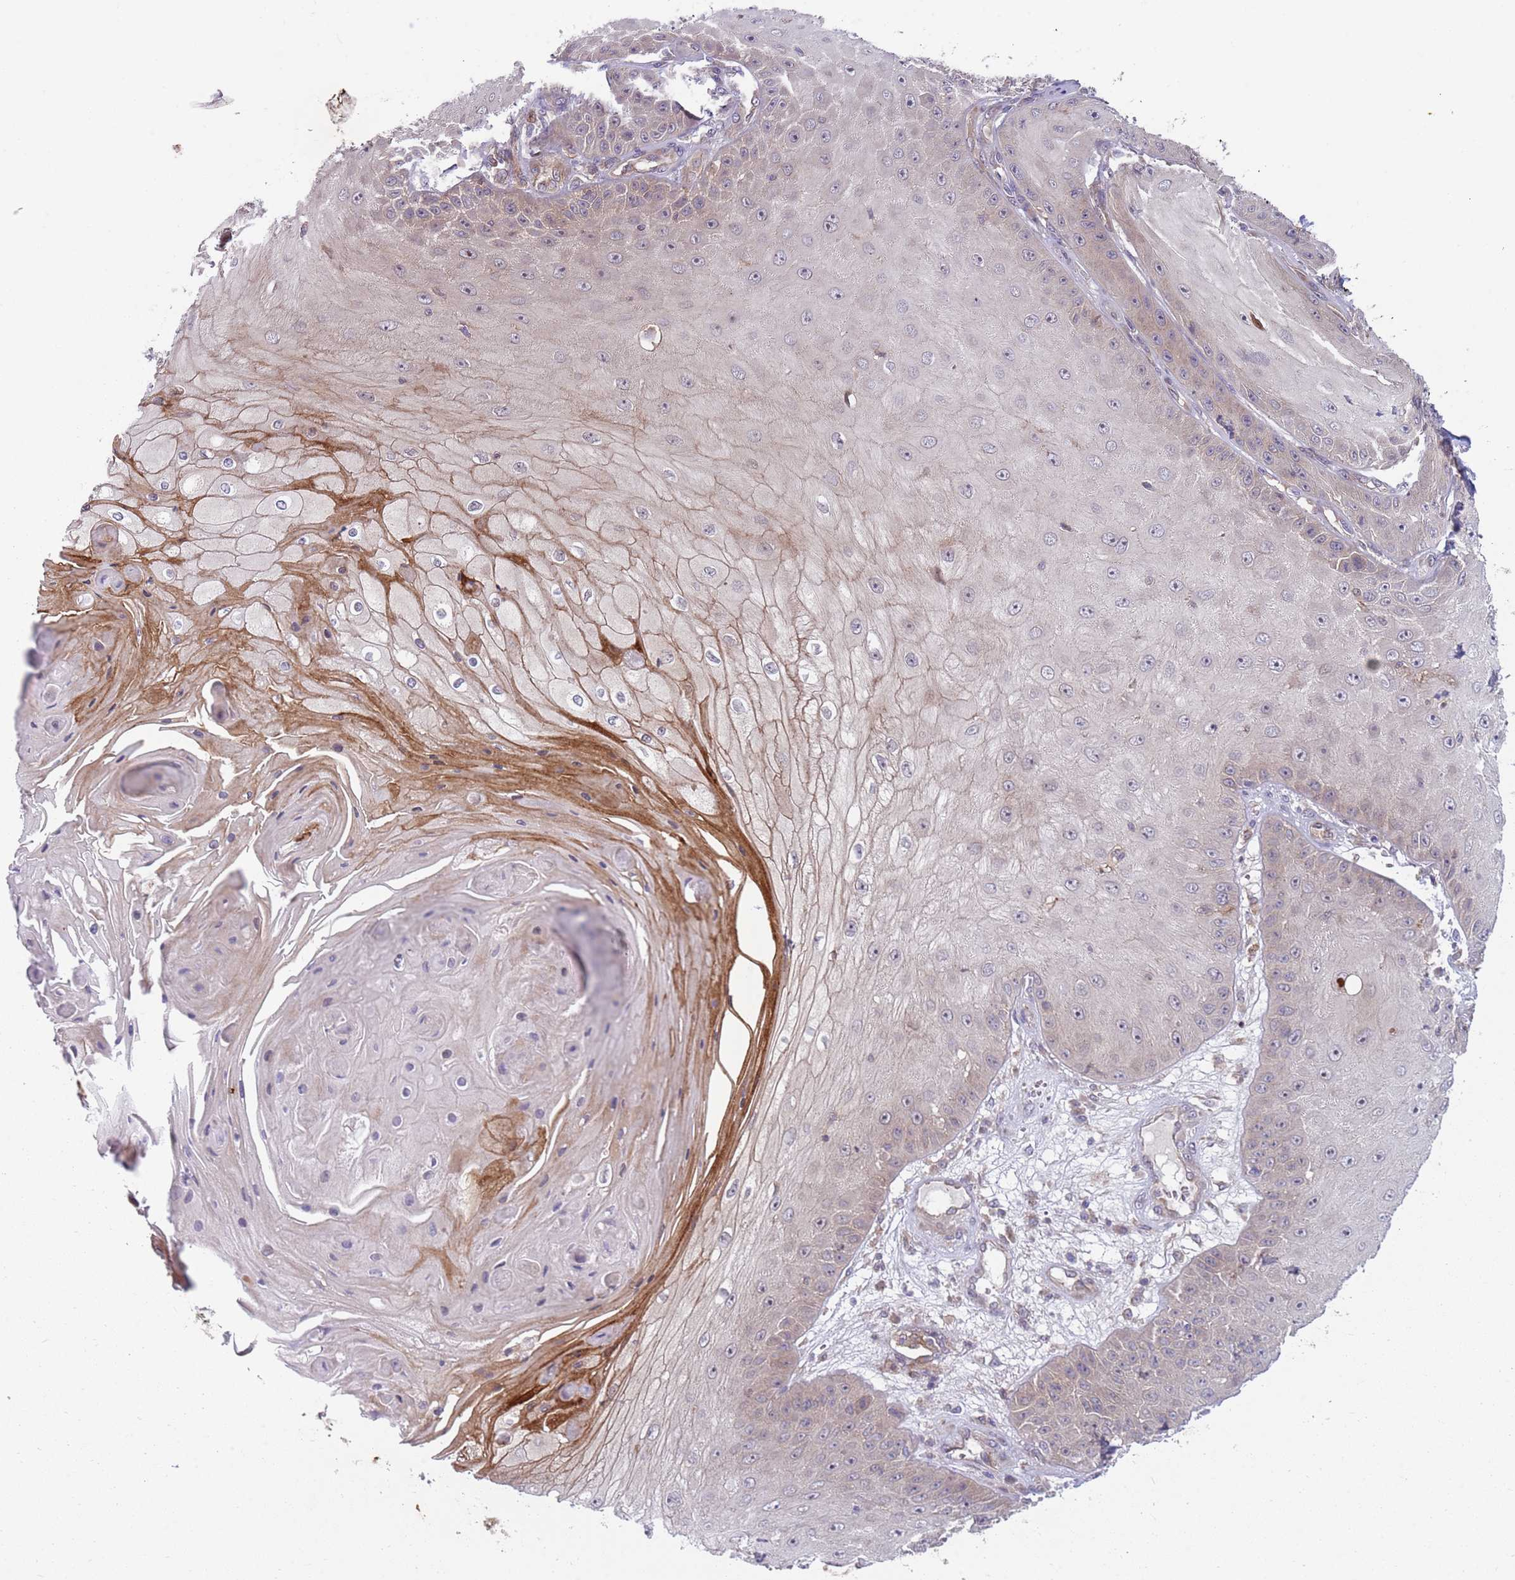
{"staining": {"intensity": "negative", "quantity": "none", "location": "none"}, "tissue": "skin cancer", "cell_type": "Tumor cells", "image_type": "cancer", "snomed": [{"axis": "morphology", "description": "Squamous cell carcinoma, NOS"}, {"axis": "topography", "description": "Skin"}], "caption": "DAB (3,3'-diaminobenzidine) immunohistochemical staining of skin cancer demonstrates no significant expression in tumor cells. (DAB (3,3'-diaminobenzidine) immunohistochemistry (IHC) visualized using brightfield microscopy, high magnification).", "gene": "GGA1", "patient": {"sex": "male", "age": 70}}